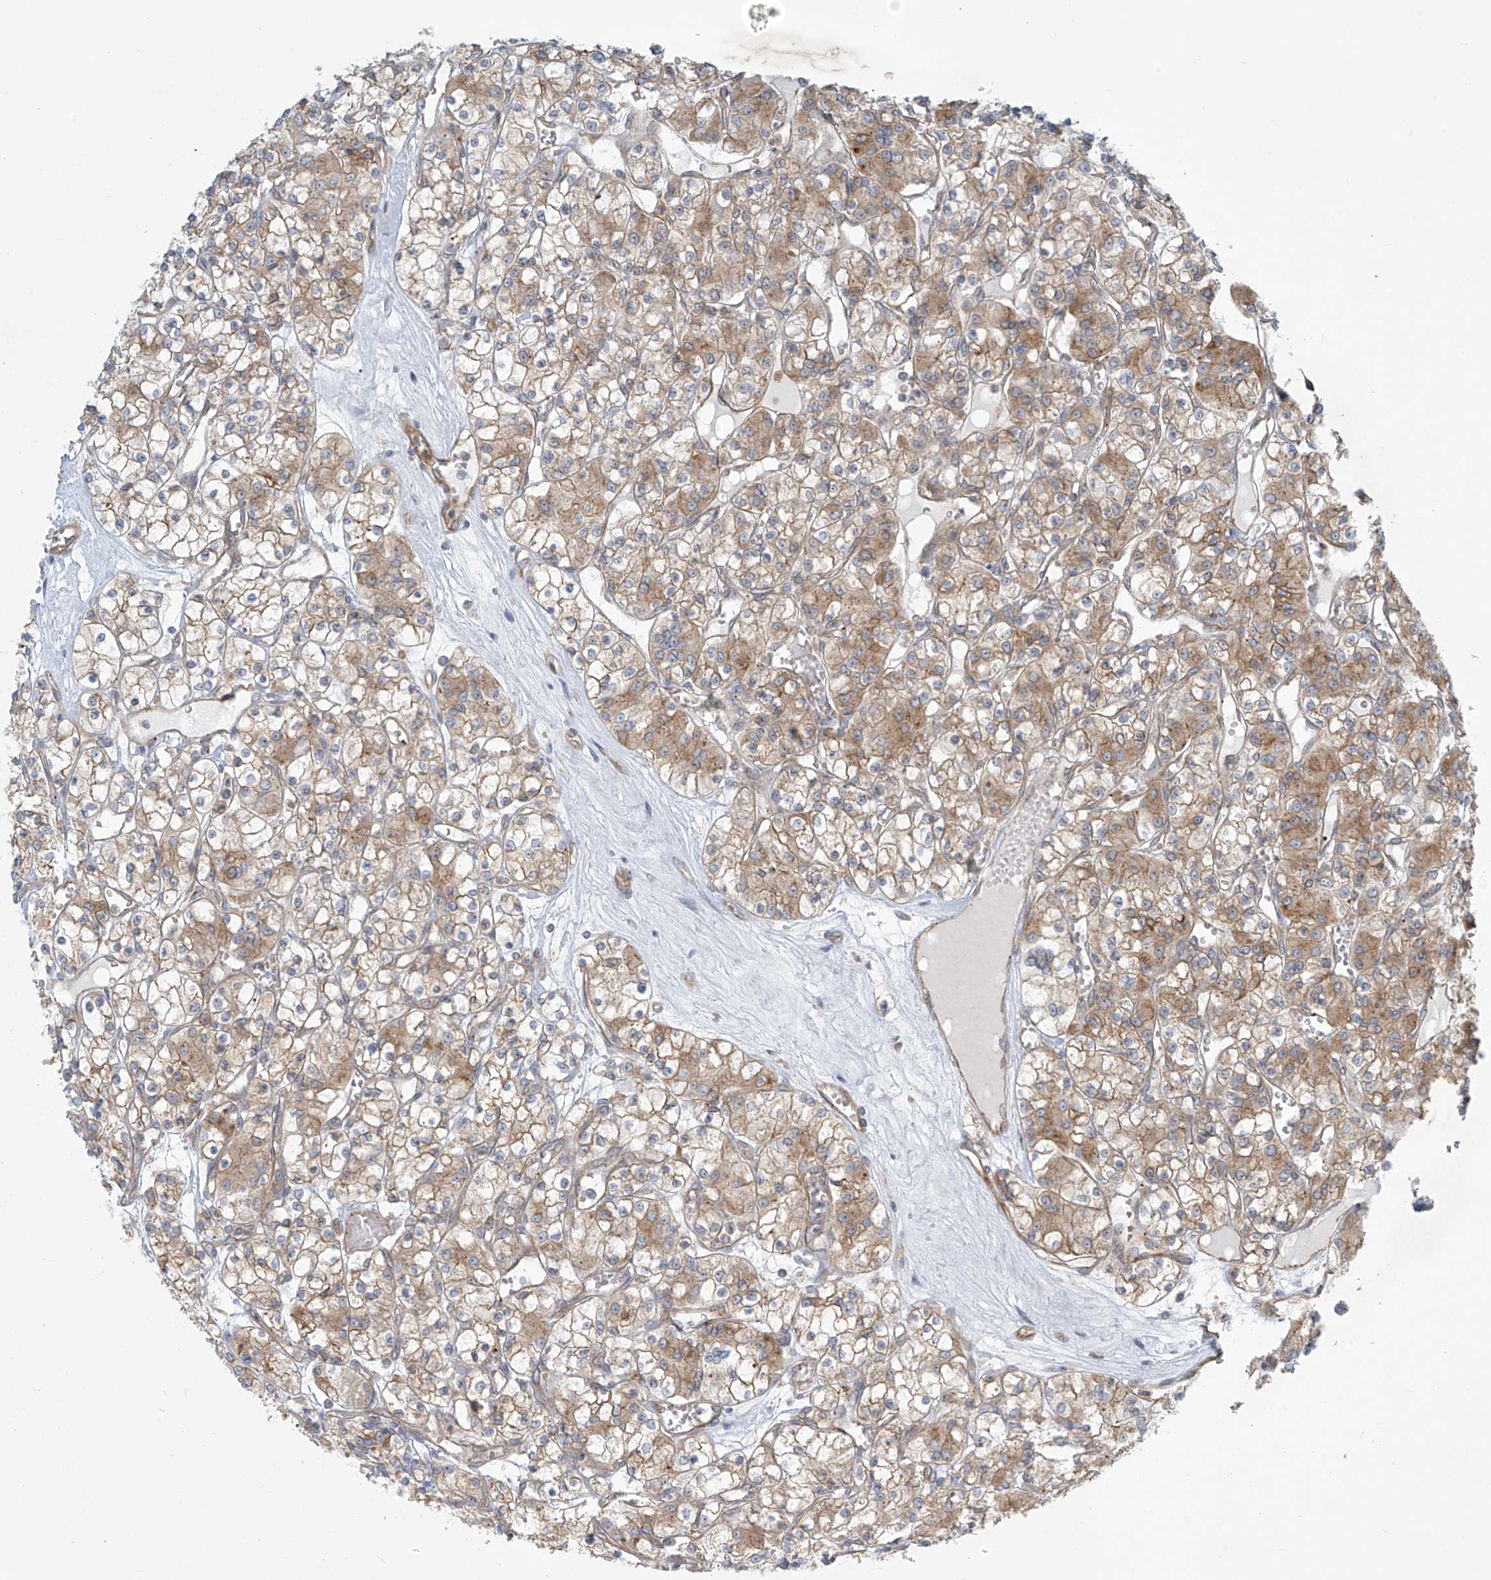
{"staining": {"intensity": "weak", "quantity": "25%-75%", "location": "cytoplasmic/membranous"}, "tissue": "renal cancer", "cell_type": "Tumor cells", "image_type": "cancer", "snomed": [{"axis": "morphology", "description": "Adenocarcinoma, NOS"}, {"axis": "topography", "description": "Kidney"}], "caption": "Immunohistochemistry (IHC) image of adenocarcinoma (renal) stained for a protein (brown), which shows low levels of weak cytoplasmic/membranous staining in approximately 25%-75% of tumor cells.", "gene": "LZTS3", "patient": {"sex": "female", "age": 59}}